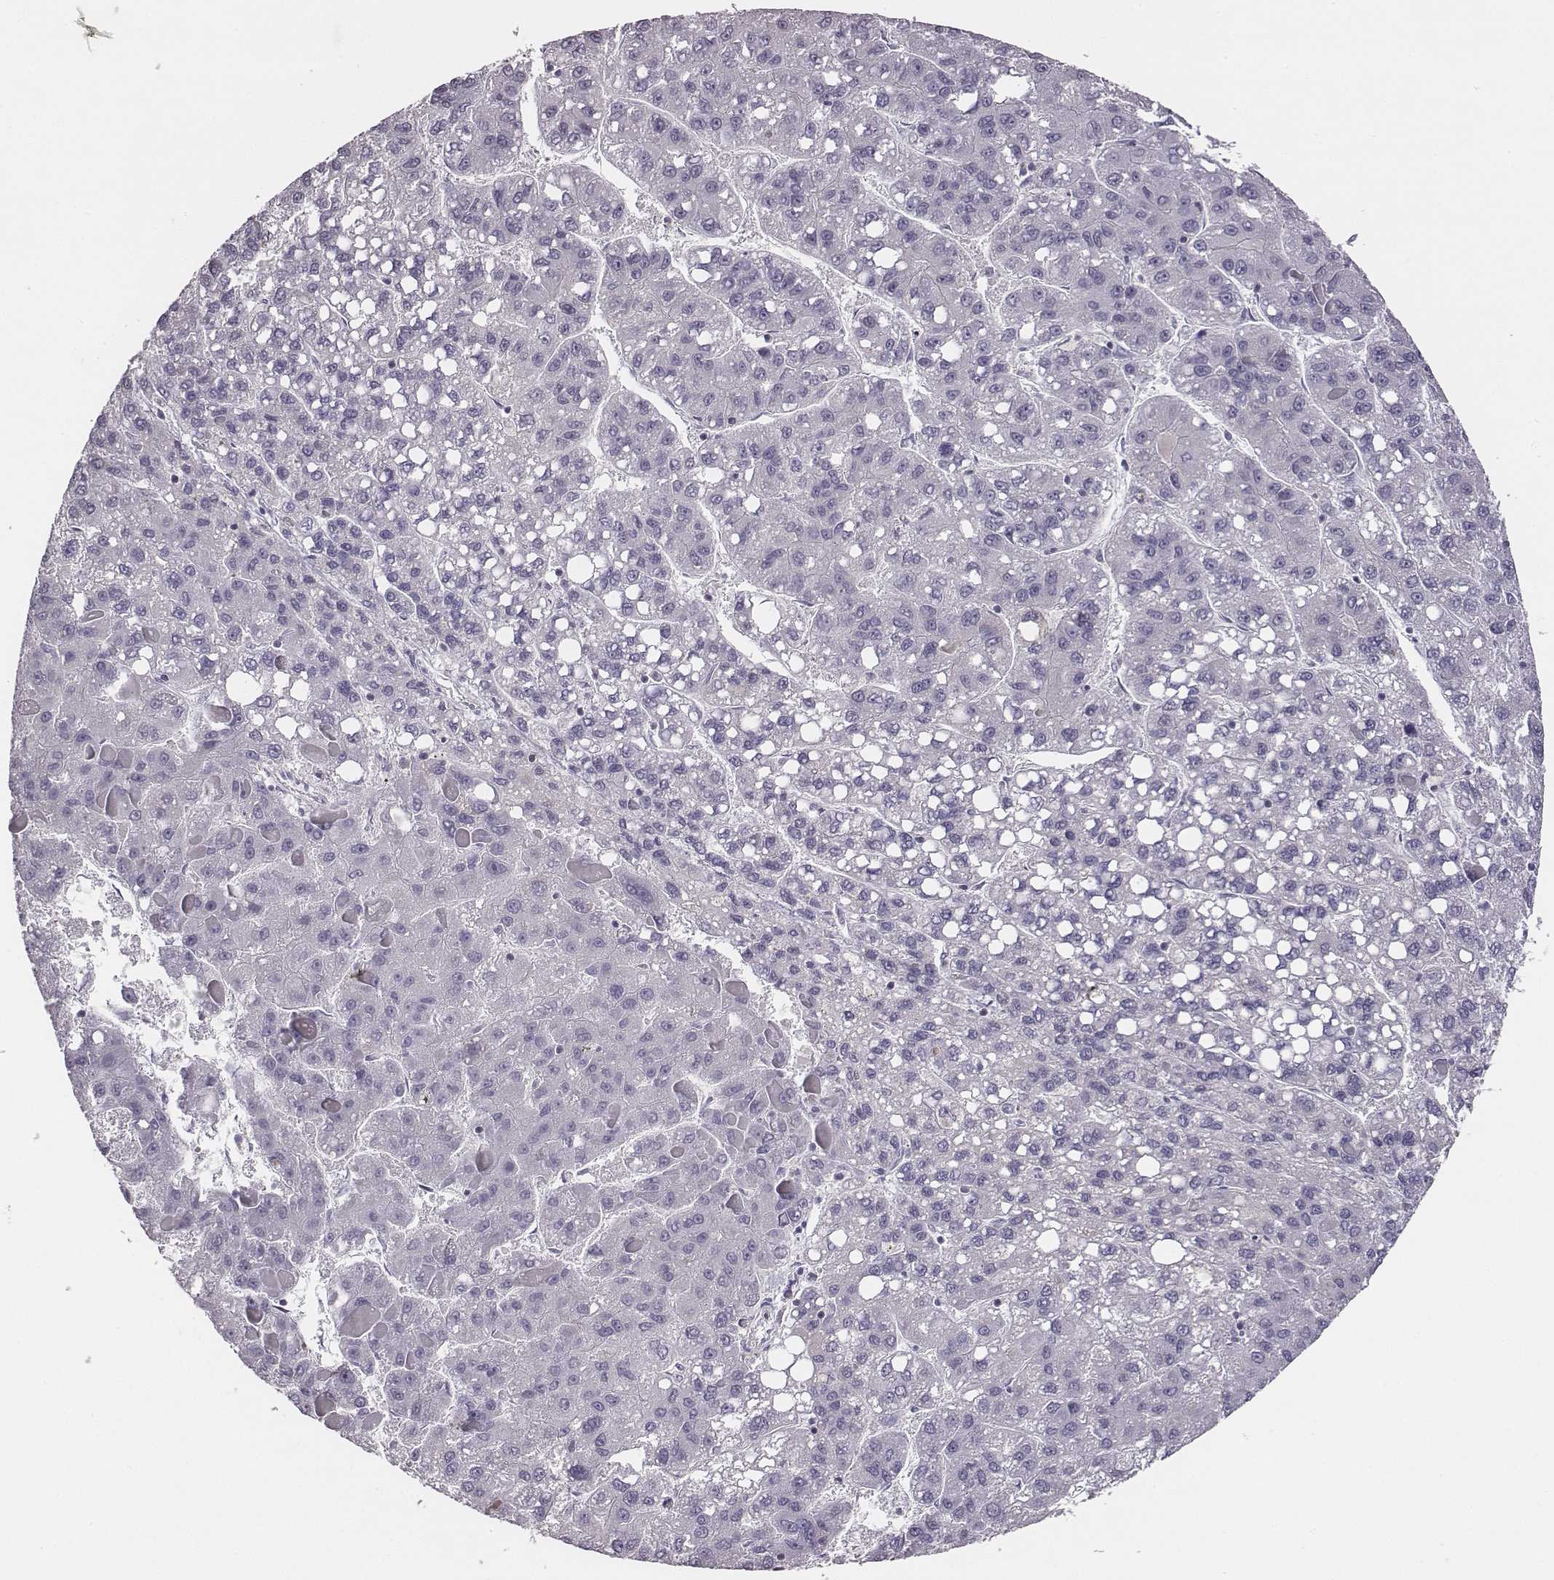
{"staining": {"intensity": "negative", "quantity": "none", "location": "none"}, "tissue": "liver cancer", "cell_type": "Tumor cells", "image_type": "cancer", "snomed": [{"axis": "morphology", "description": "Carcinoma, Hepatocellular, NOS"}, {"axis": "topography", "description": "Liver"}], "caption": "High magnification brightfield microscopy of hepatocellular carcinoma (liver) stained with DAB (brown) and counterstained with hematoxylin (blue): tumor cells show no significant positivity.", "gene": "ADAM7", "patient": {"sex": "female", "age": 82}}